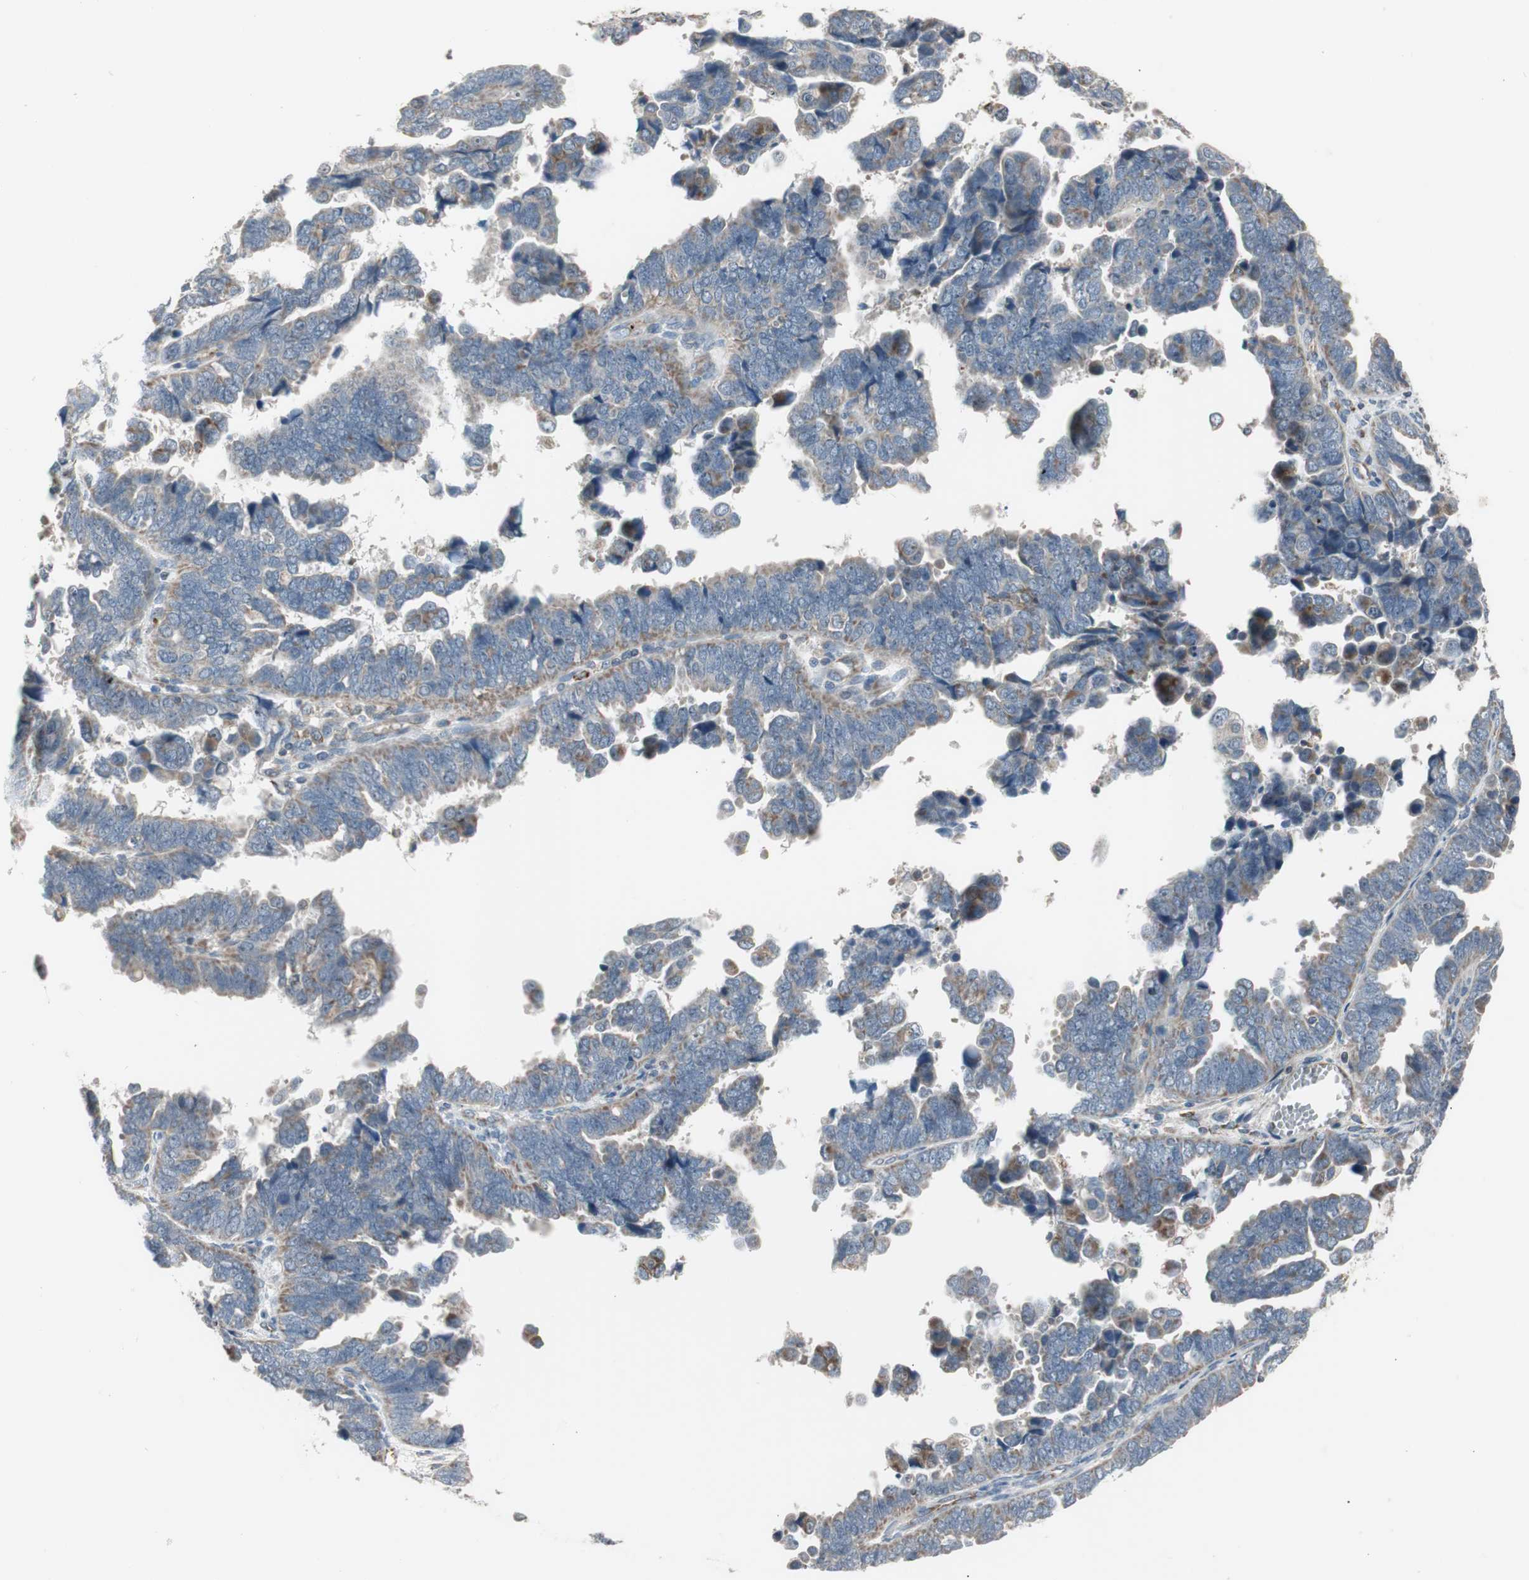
{"staining": {"intensity": "weak", "quantity": ">75%", "location": "cytoplasmic/membranous"}, "tissue": "endometrial cancer", "cell_type": "Tumor cells", "image_type": "cancer", "snomed": [{"axis": "morphology", "description": "Adenocarcinoma, NOS"}, {"axis": "topography", "description": "Endometrium"}], "caption": "This is a histology image of immunohistochemistry (IHC) staining of endometrial adenocarcinoma, which shows weak staining in the cytoplasmic/membranous of tumor cells.", "gene": "CPT1A", "patient": {"sex": "female", "age": 75}}